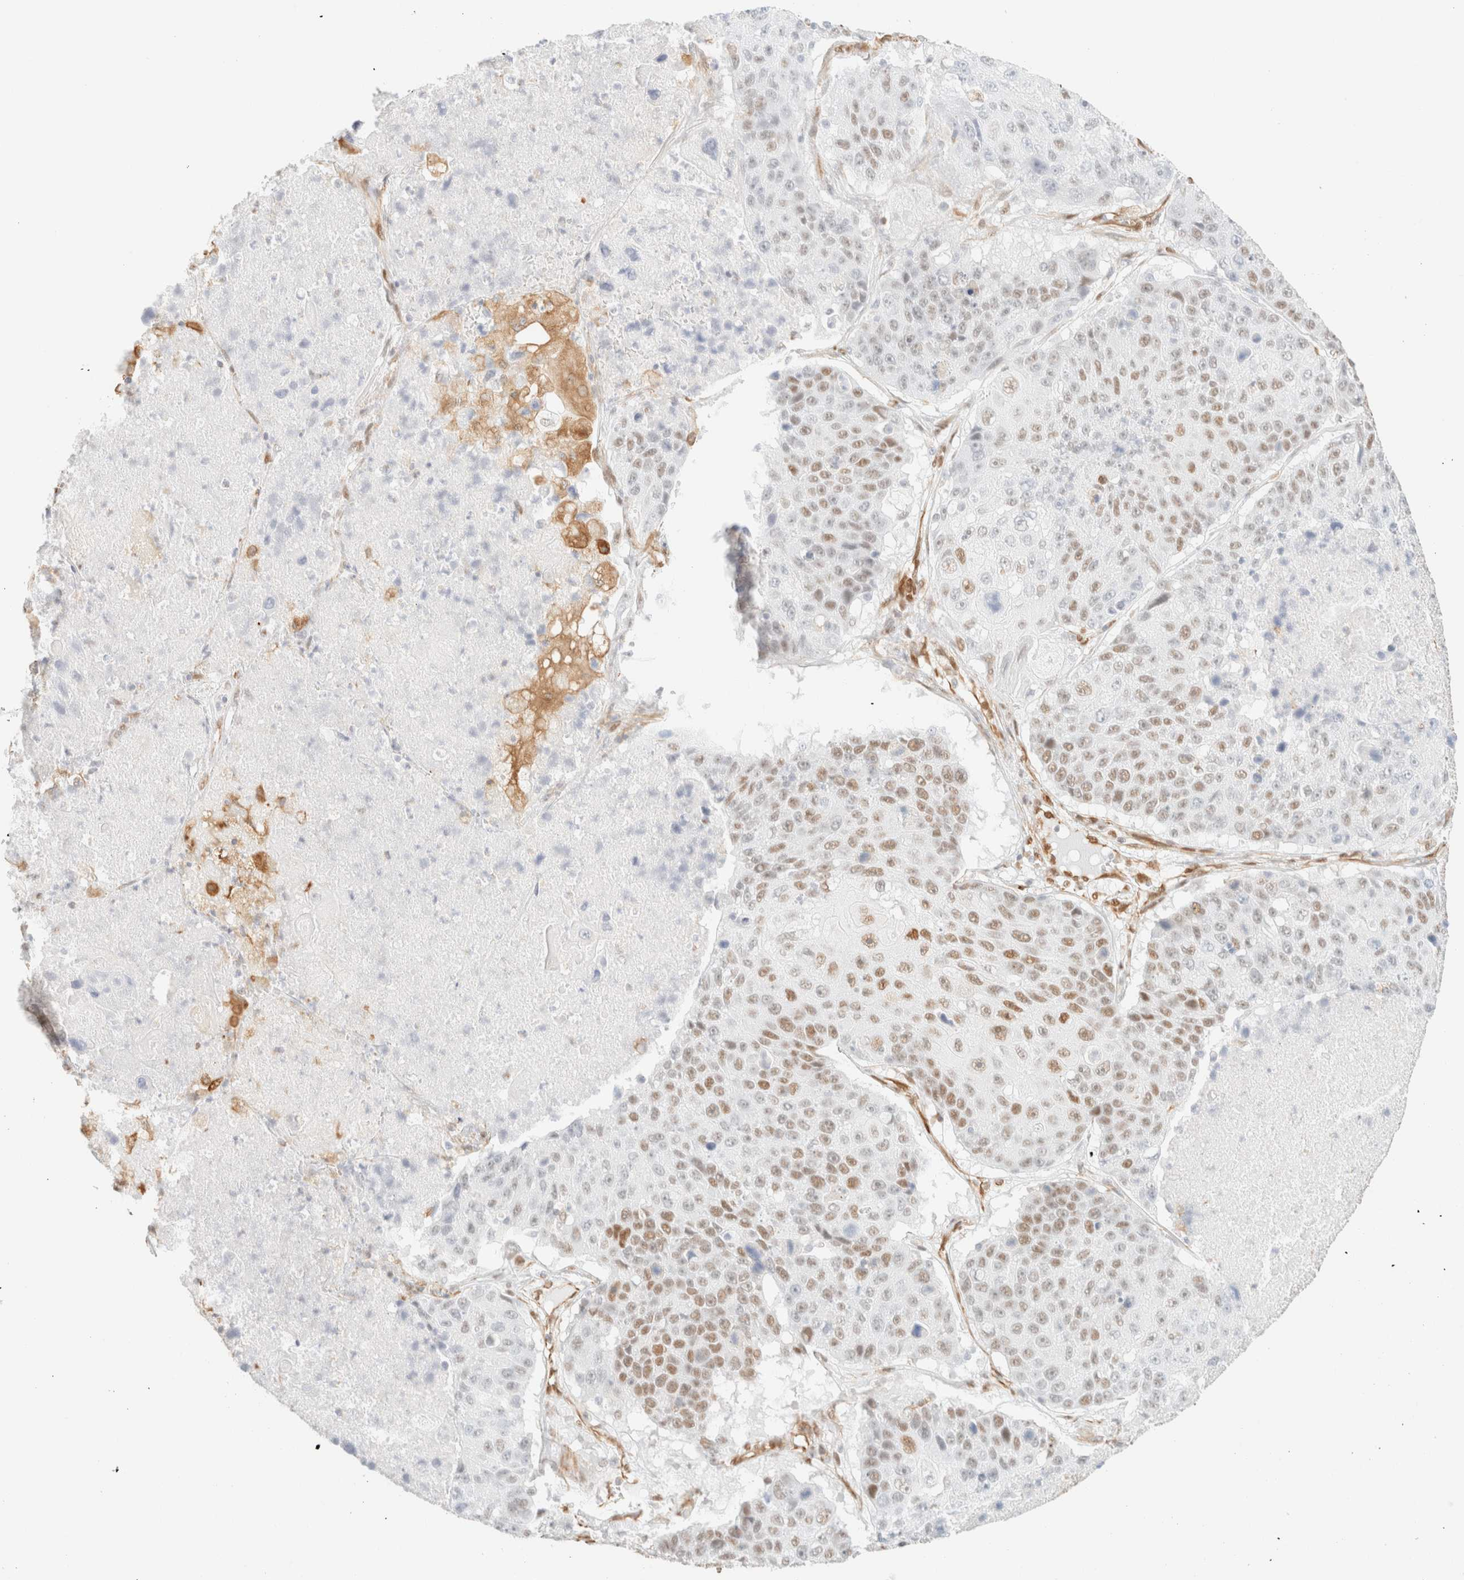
{"staining": {"intensity": "weak", "quantity": "25%-75%", "location": "nuclear"}, "tissue": "lung cancer", "cell_type": "Tumor cells", "image_type": "cancer", "snomed": [{"axis": "morphology", "description": "Squamous cell carcinoma, NOS"}, {"axis": "topography", "description": "Lung"}], "caption": "Squamous cell carcinoma (lung) stained with a brown dye exhibits weak nuclear positive expression in approximately 25%-75% of tumor cells.", "gene": "ZSCAN18", "patient": {"sex": "male", "age": 61}}